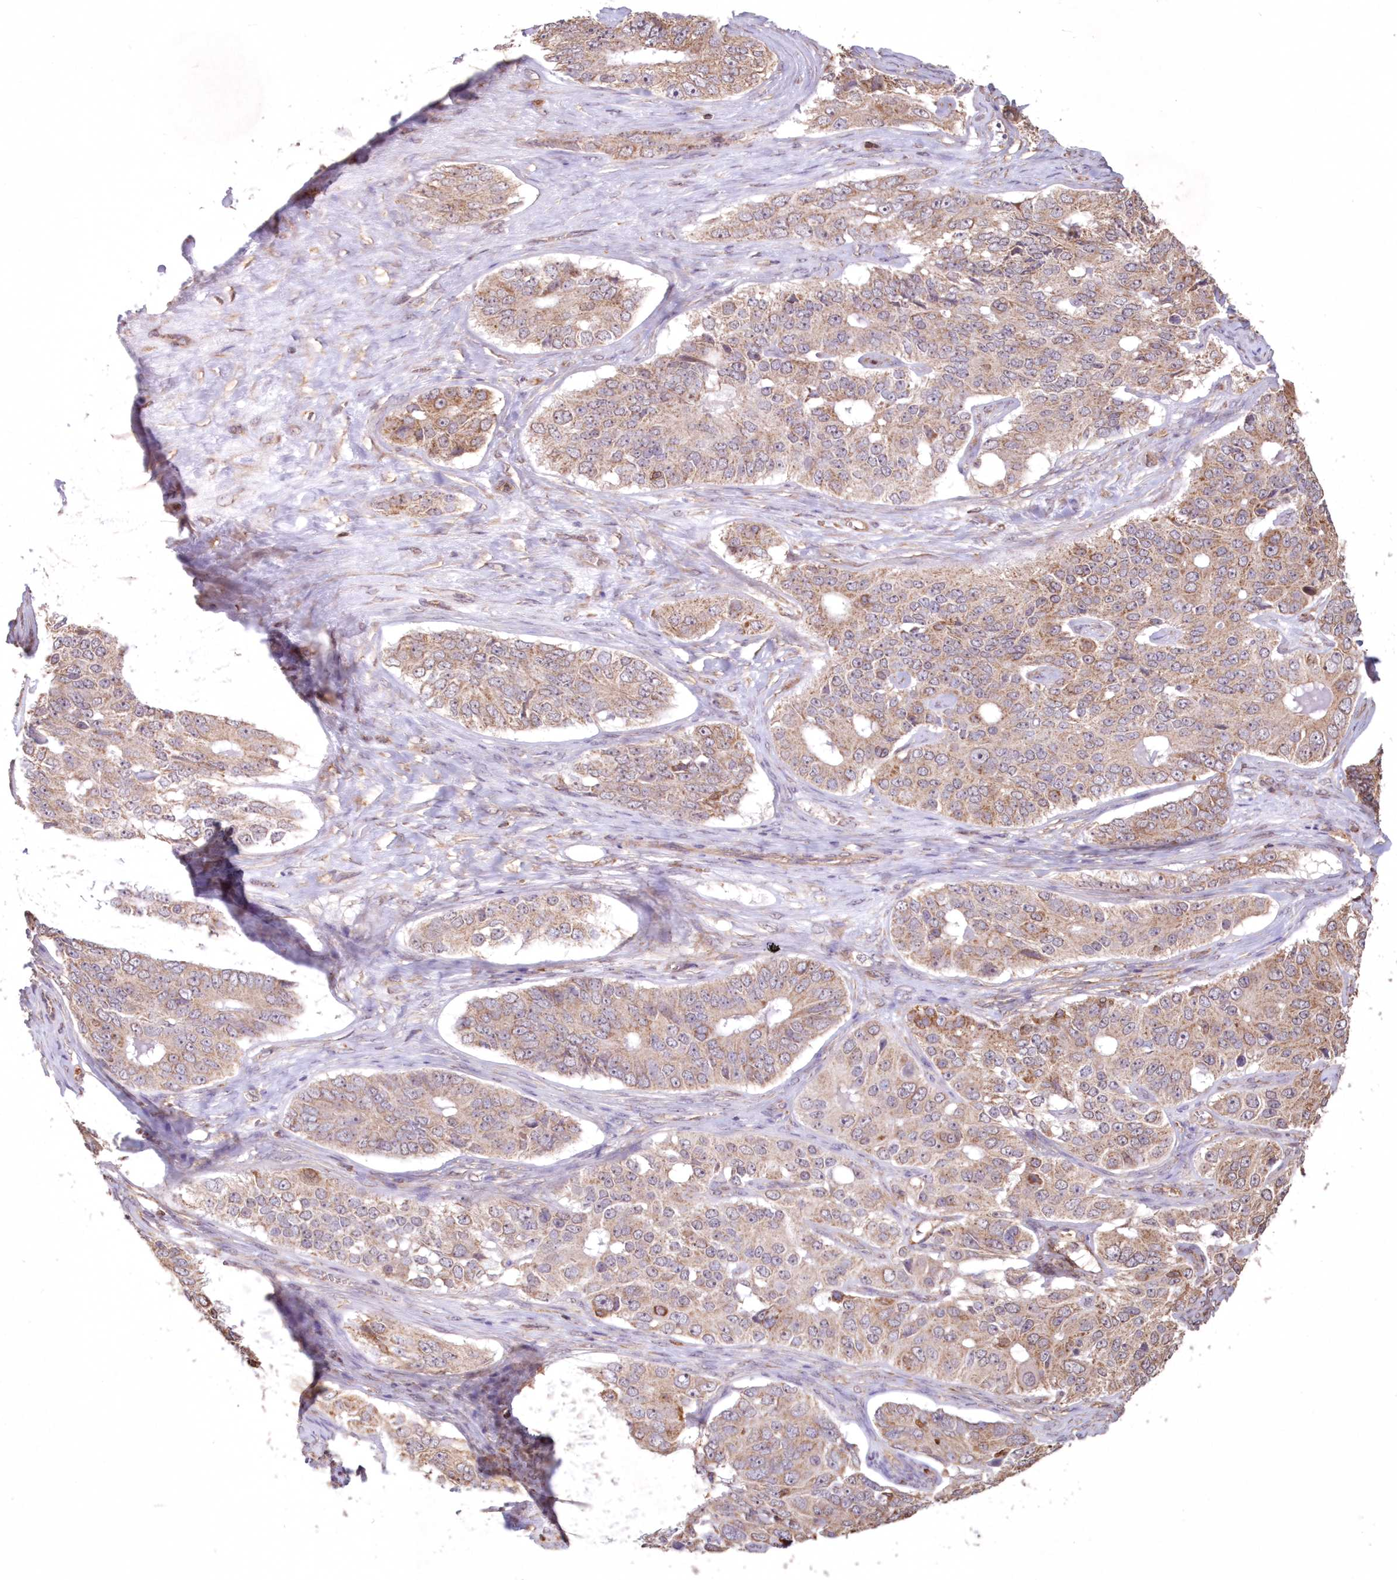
{"staining": {"intensity": "weak", "quantity": ">75%", "location": "cytoplasmic/membranous"}, "tissue": "ovarian cancer", "cell_type": "Tumor cells", "image_type": "cancer", "snomed": [{"axis": "morphology", "description": "Carcinoma, endometroid"}, {"axis": "topography", "description": "Ovary"}], "caption": "Immunohistochemistry (IHC) histopathology image of neoplastic tissue: ovarian cancer stained using IHC exhibits low levels of weak protein expression localized specifically in the cytoplasmic/membranous of tumor cells, appearing as a cytoplasmic/membranous brown color.", "gene": "TMEM139", "patient": {"sex": "female", "age": 51}}